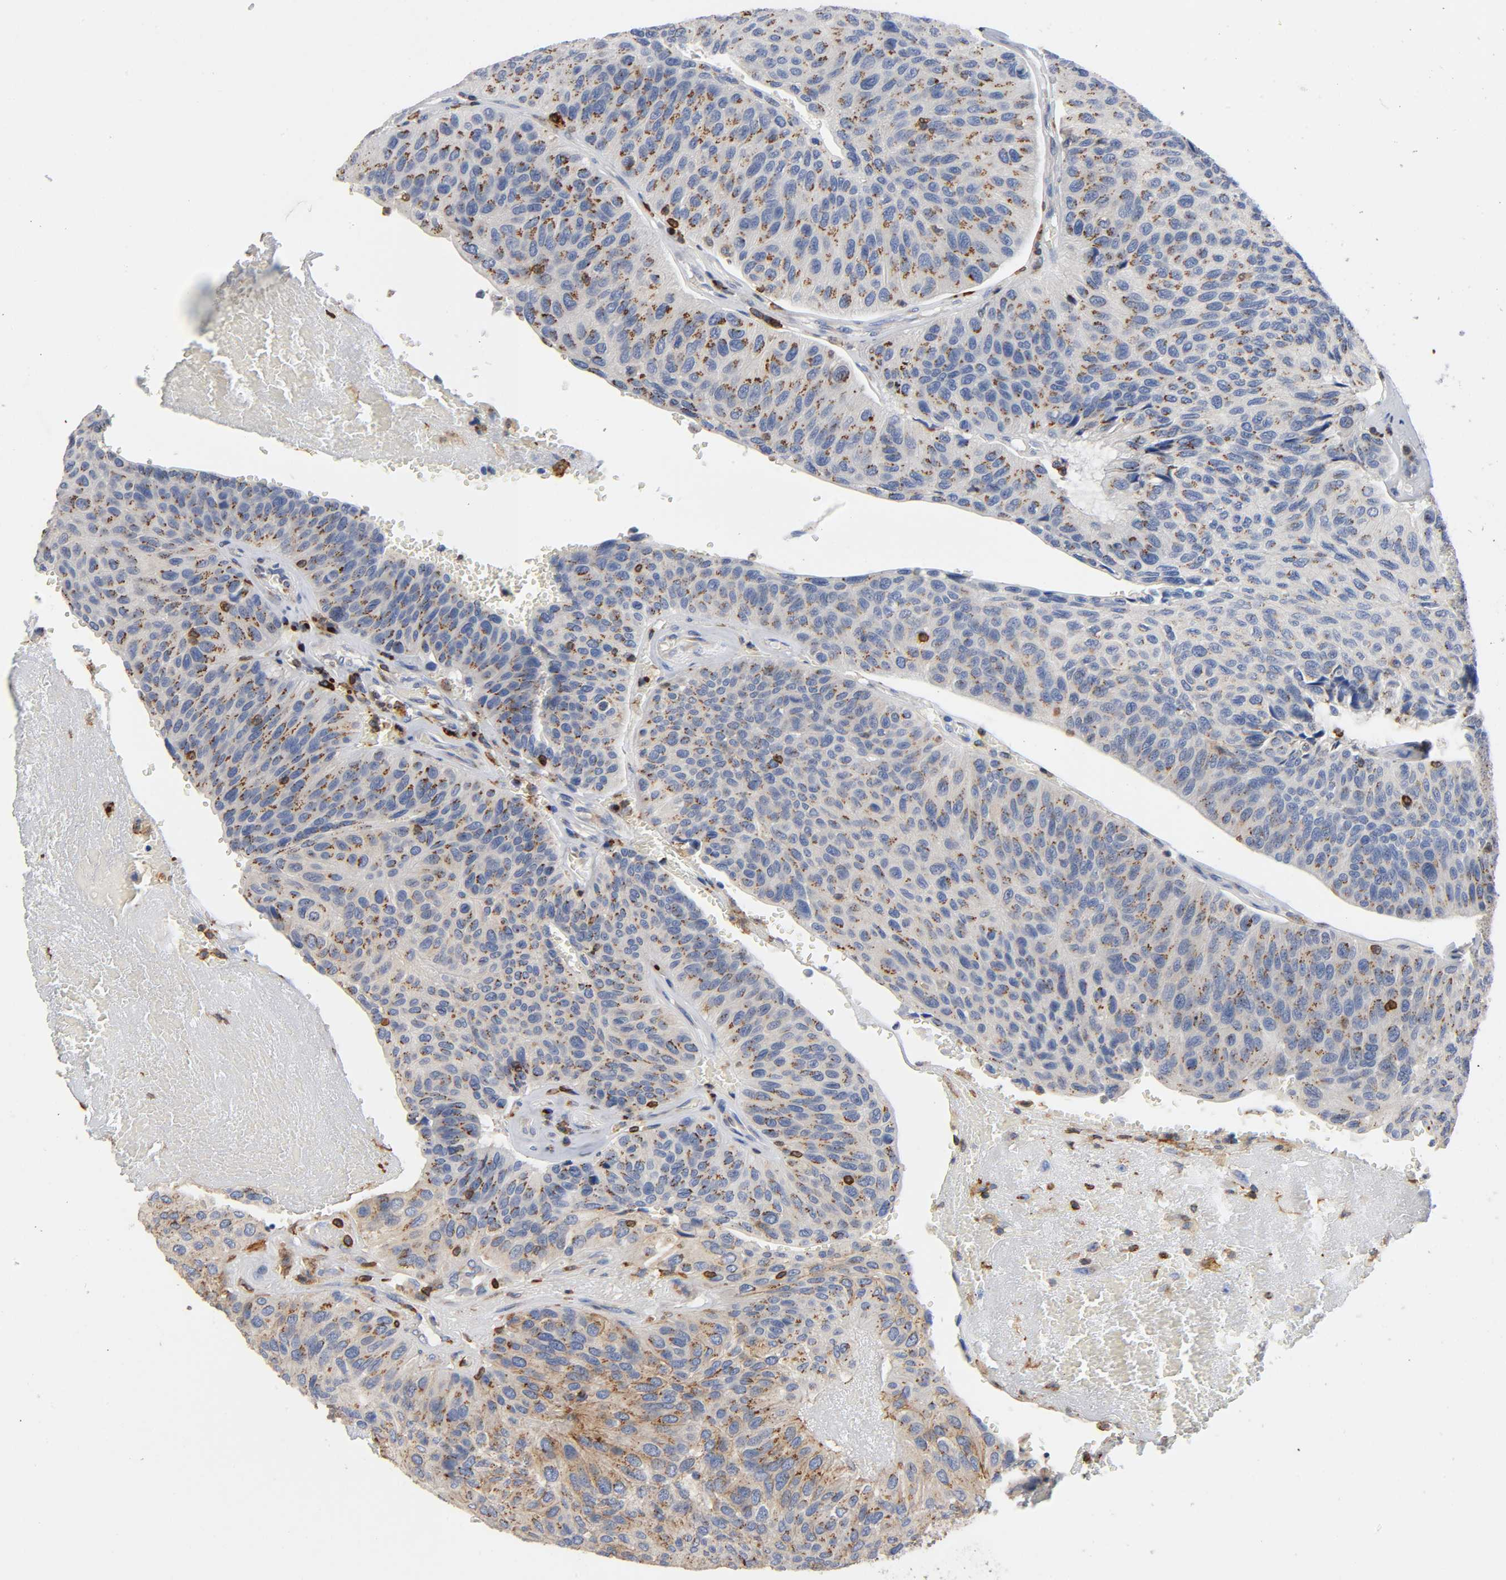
{"staining": {"intensity": "strong", "quantity": ">75%", "location": "cytoplasmic/membranous"}, "tissue": "urothelial cancer", "cell_type": "Tumor cells", "image_type": "cancer", "snomed": [{"axis": "morphology", "description": "Urothelial carcinoma, High grade"}, {"axis": "topography", "description": "Urinary bladder"}], "caption": "This image exhibits urothelial cancer stained with immunohistochemistry (IHC) to label a protein in brown. The cytoplasmic/membranous of tumor cells show strong positivity for the protein. Nuclei are counter-stained blue.", "gene": "CAPN10", "patient": {"sex": "male", "age": 66}}